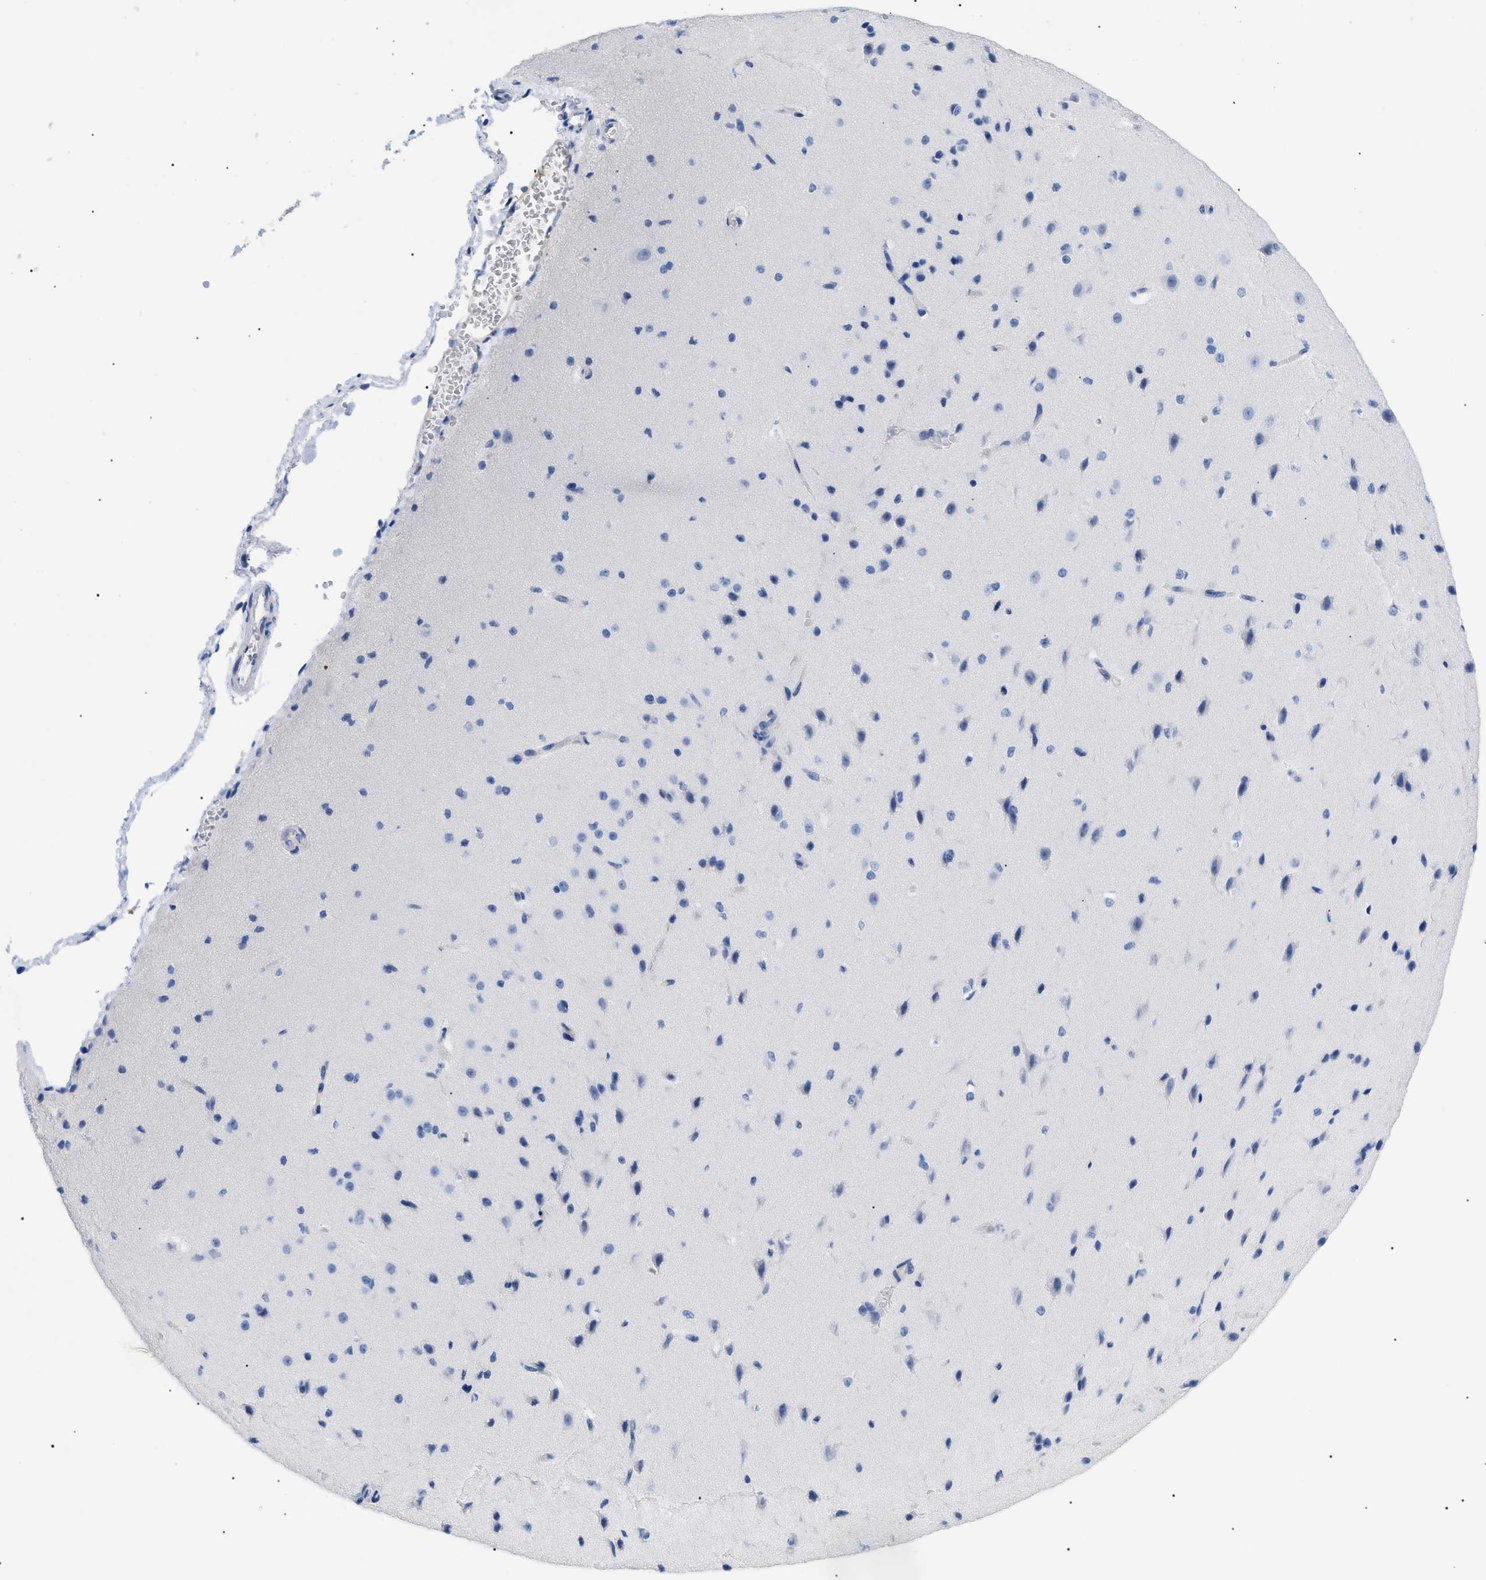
{"staining": {"intensity": "negative", "quantity": "none", "location": "none"}, "tissue": "cerebral cortex", "cell_type": "Endothelial cells", "image_type": "normal", "snomed": [{"axis": "morphology", "description": "Normal tissue, NOS"}, {"axis": "morphology", "description": "Developmental malformation"}, {"axis": "topography", "description": "Cerebral cortex"}], "caption": "Immunohistochemistry (IHC) image of unremarkable human cerebral cortex stained for a protein (brown), which displays no expression in endothelial cells.", "gene": "ACKR1", "patient": {"sex": "female", "age": 30}}